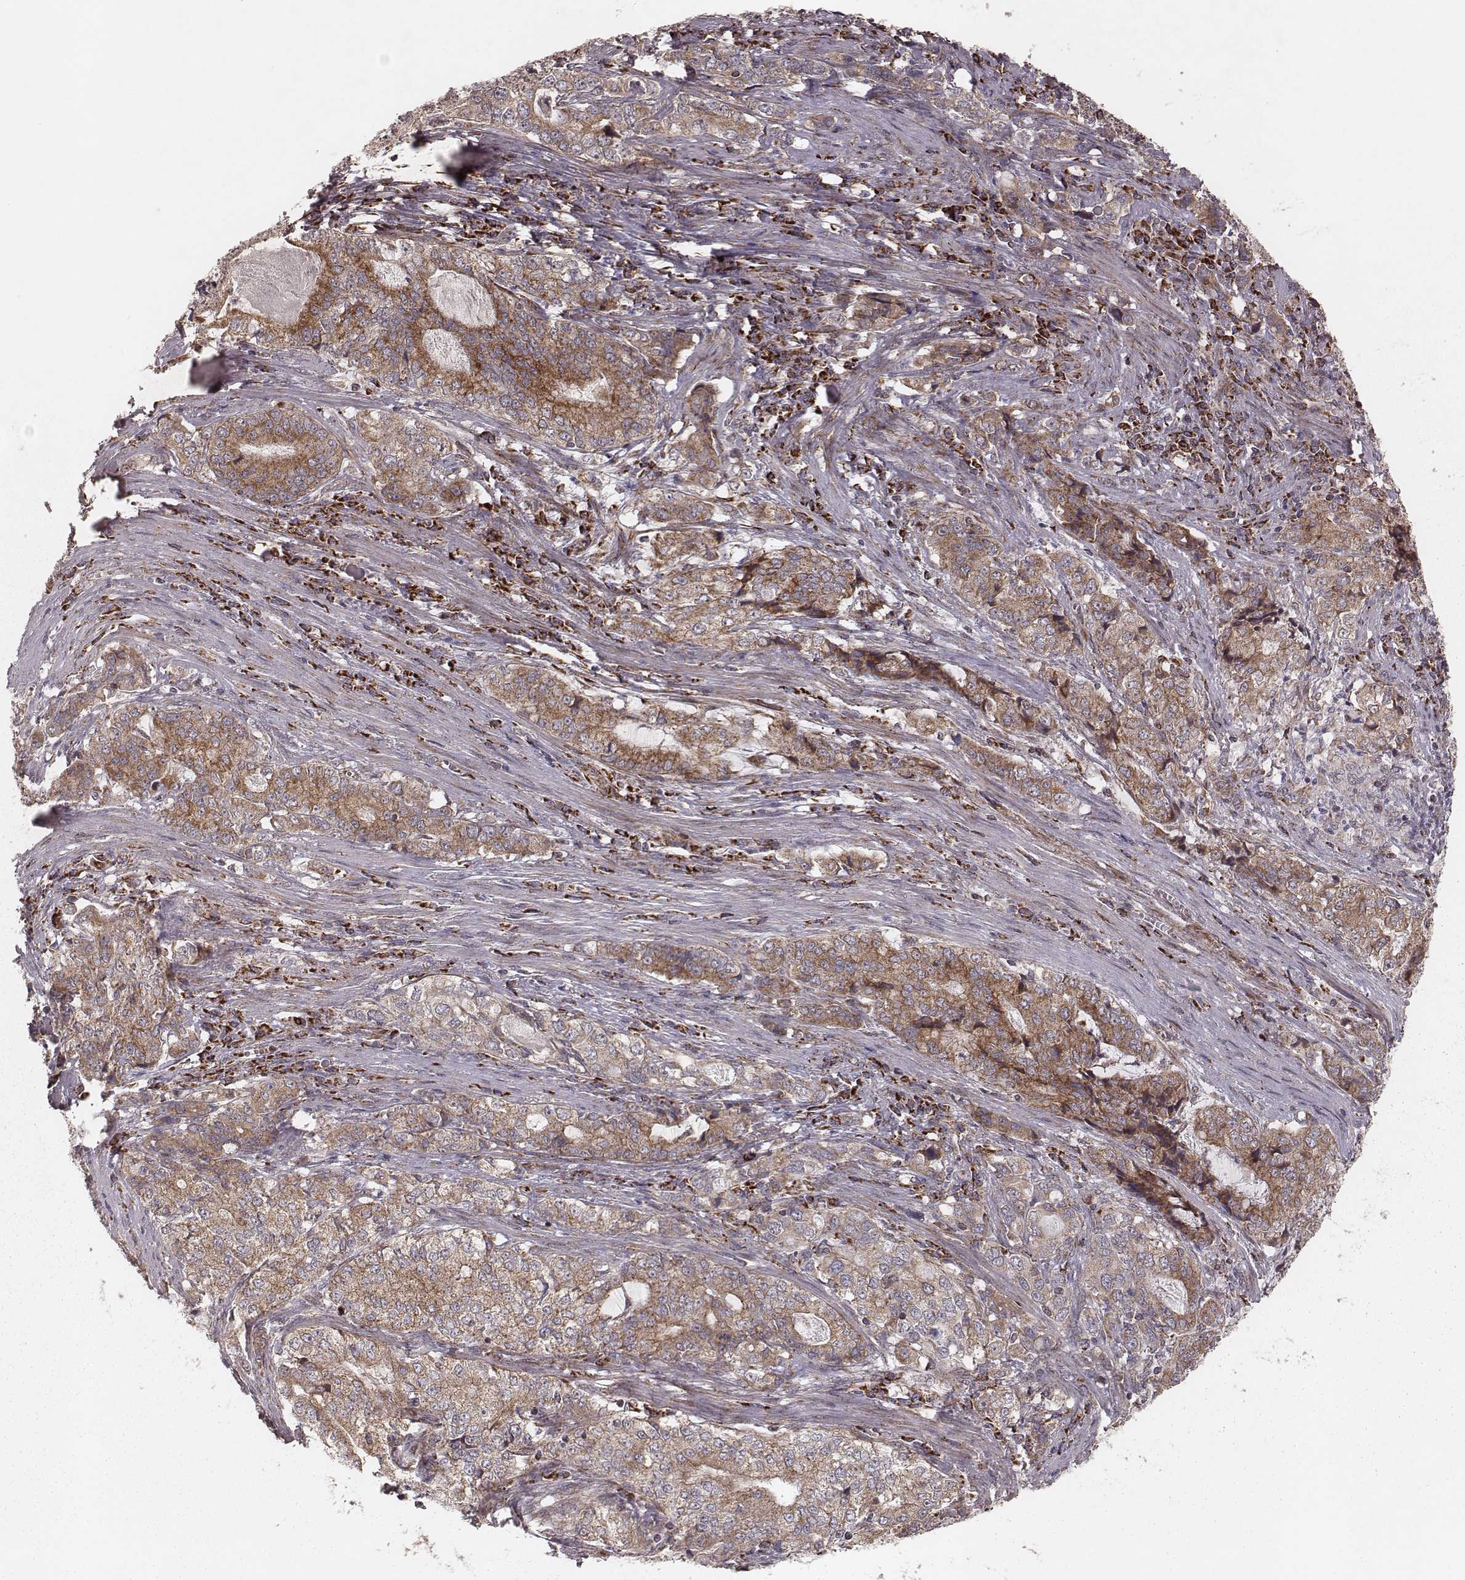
{"staining": {"intensity": "moderate", "quantity": ">75%", "location": "cytoplasmic/membranous"}, "tissue": "stomach cancer", "cell_type": "Tumor cells", "image_type": "cancer", "snomed": [{"axis": "morphology", "description": "Adenocarcinoma, NOS"}, {"axis": "topography", "description": "Stomach, lower"}], "caption": "Protein analysis of stomach cancer tissue displays moderate cytoplasmic/membranous positivity in about >75% of tumor cells.", "gene": "NDUFA7", "patient": {"sex": "female", "age": 72}}